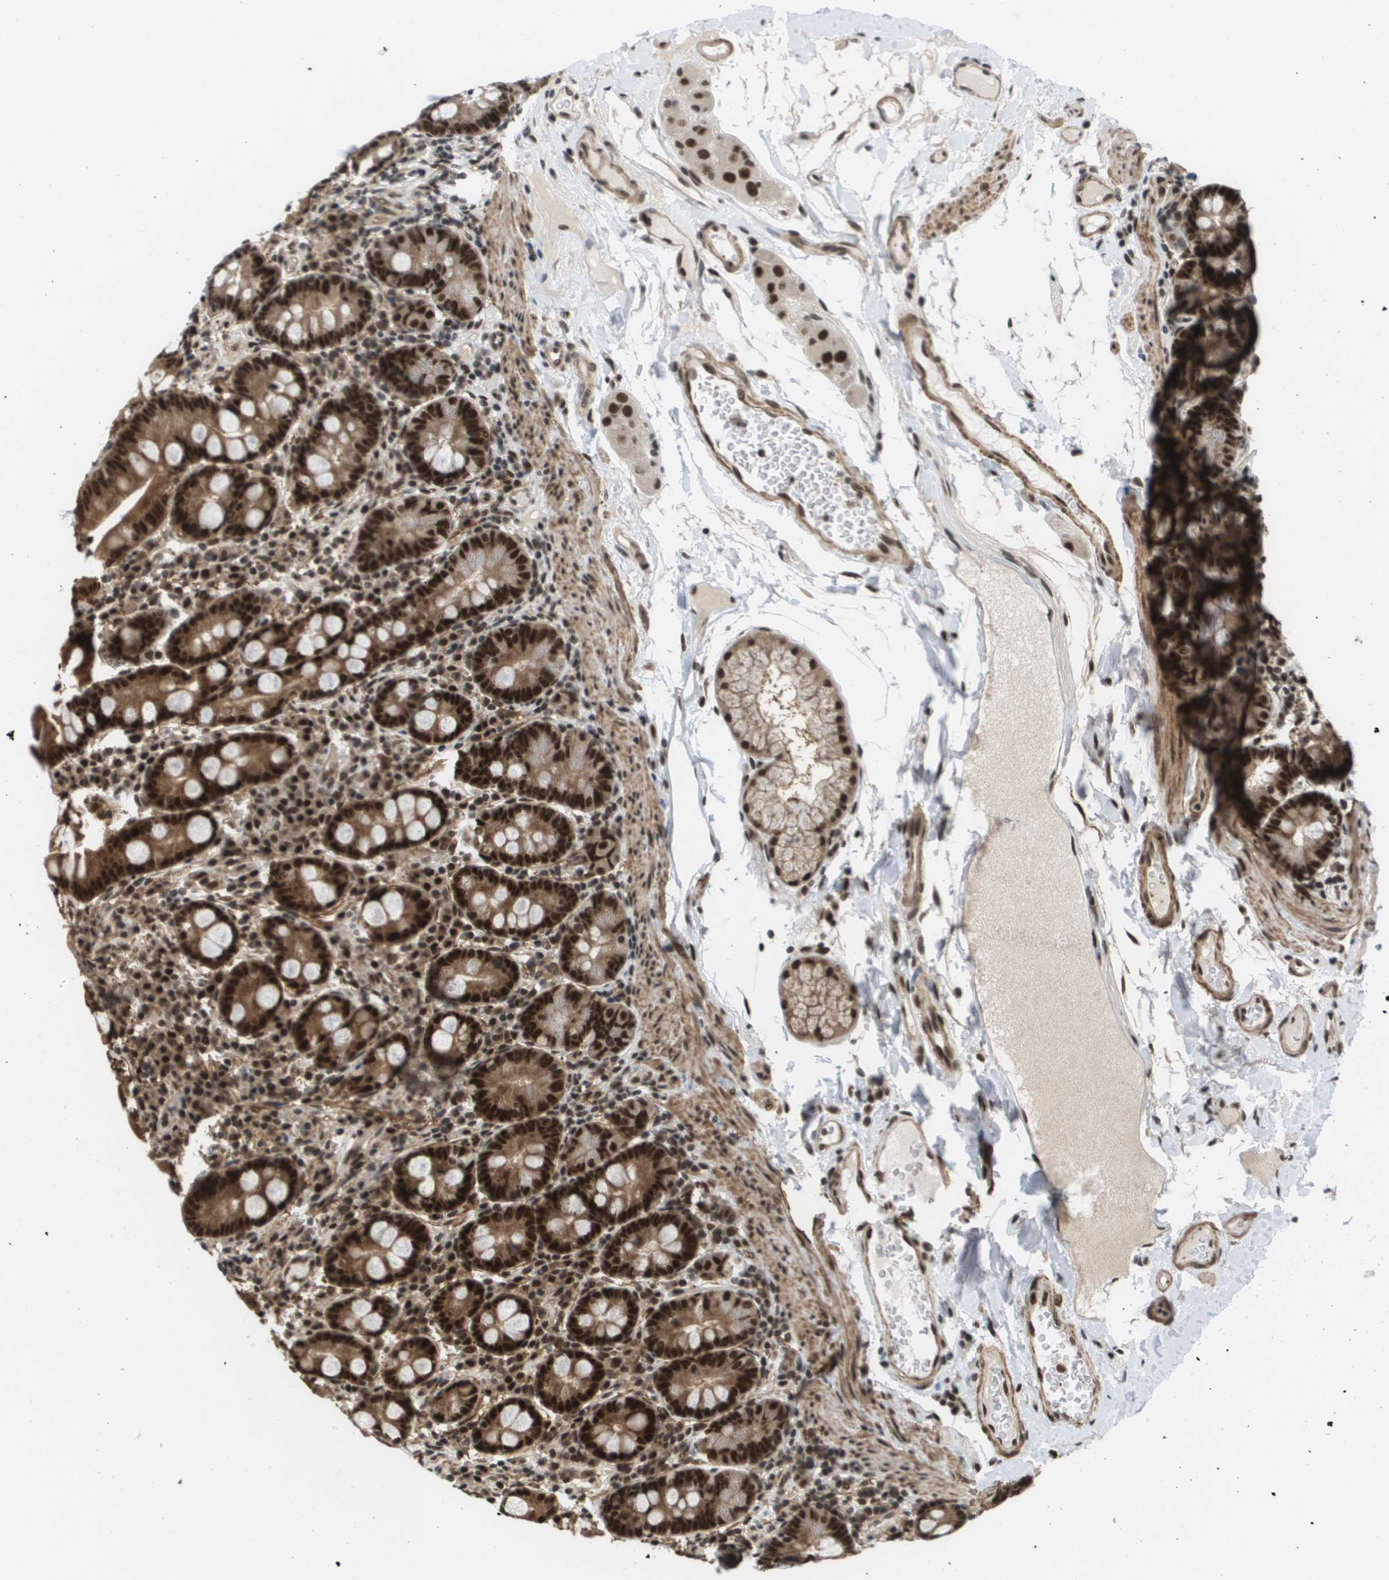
{"staining": {"intensity": "strong", "quantity": ">75%", "location": "cytoplasmic/membranous,nuclear"}, "tissue": "duodenum", "cell_type": "Glandular cells", "image_type": "normal", "snomed": [{"axis": "morphology", "description": "Normal tissue, NOS"}, {"axis": "topography", "description": "Duodenum"}], "caption": "Glandular cells demonstrate high levels of strong cytoplasmic/membranous,nuclear expression in approximately >75% of cells in unremarkable human duodenum.", "gene": "PRCC", "patient": {"sex": "male", "age": 50}}